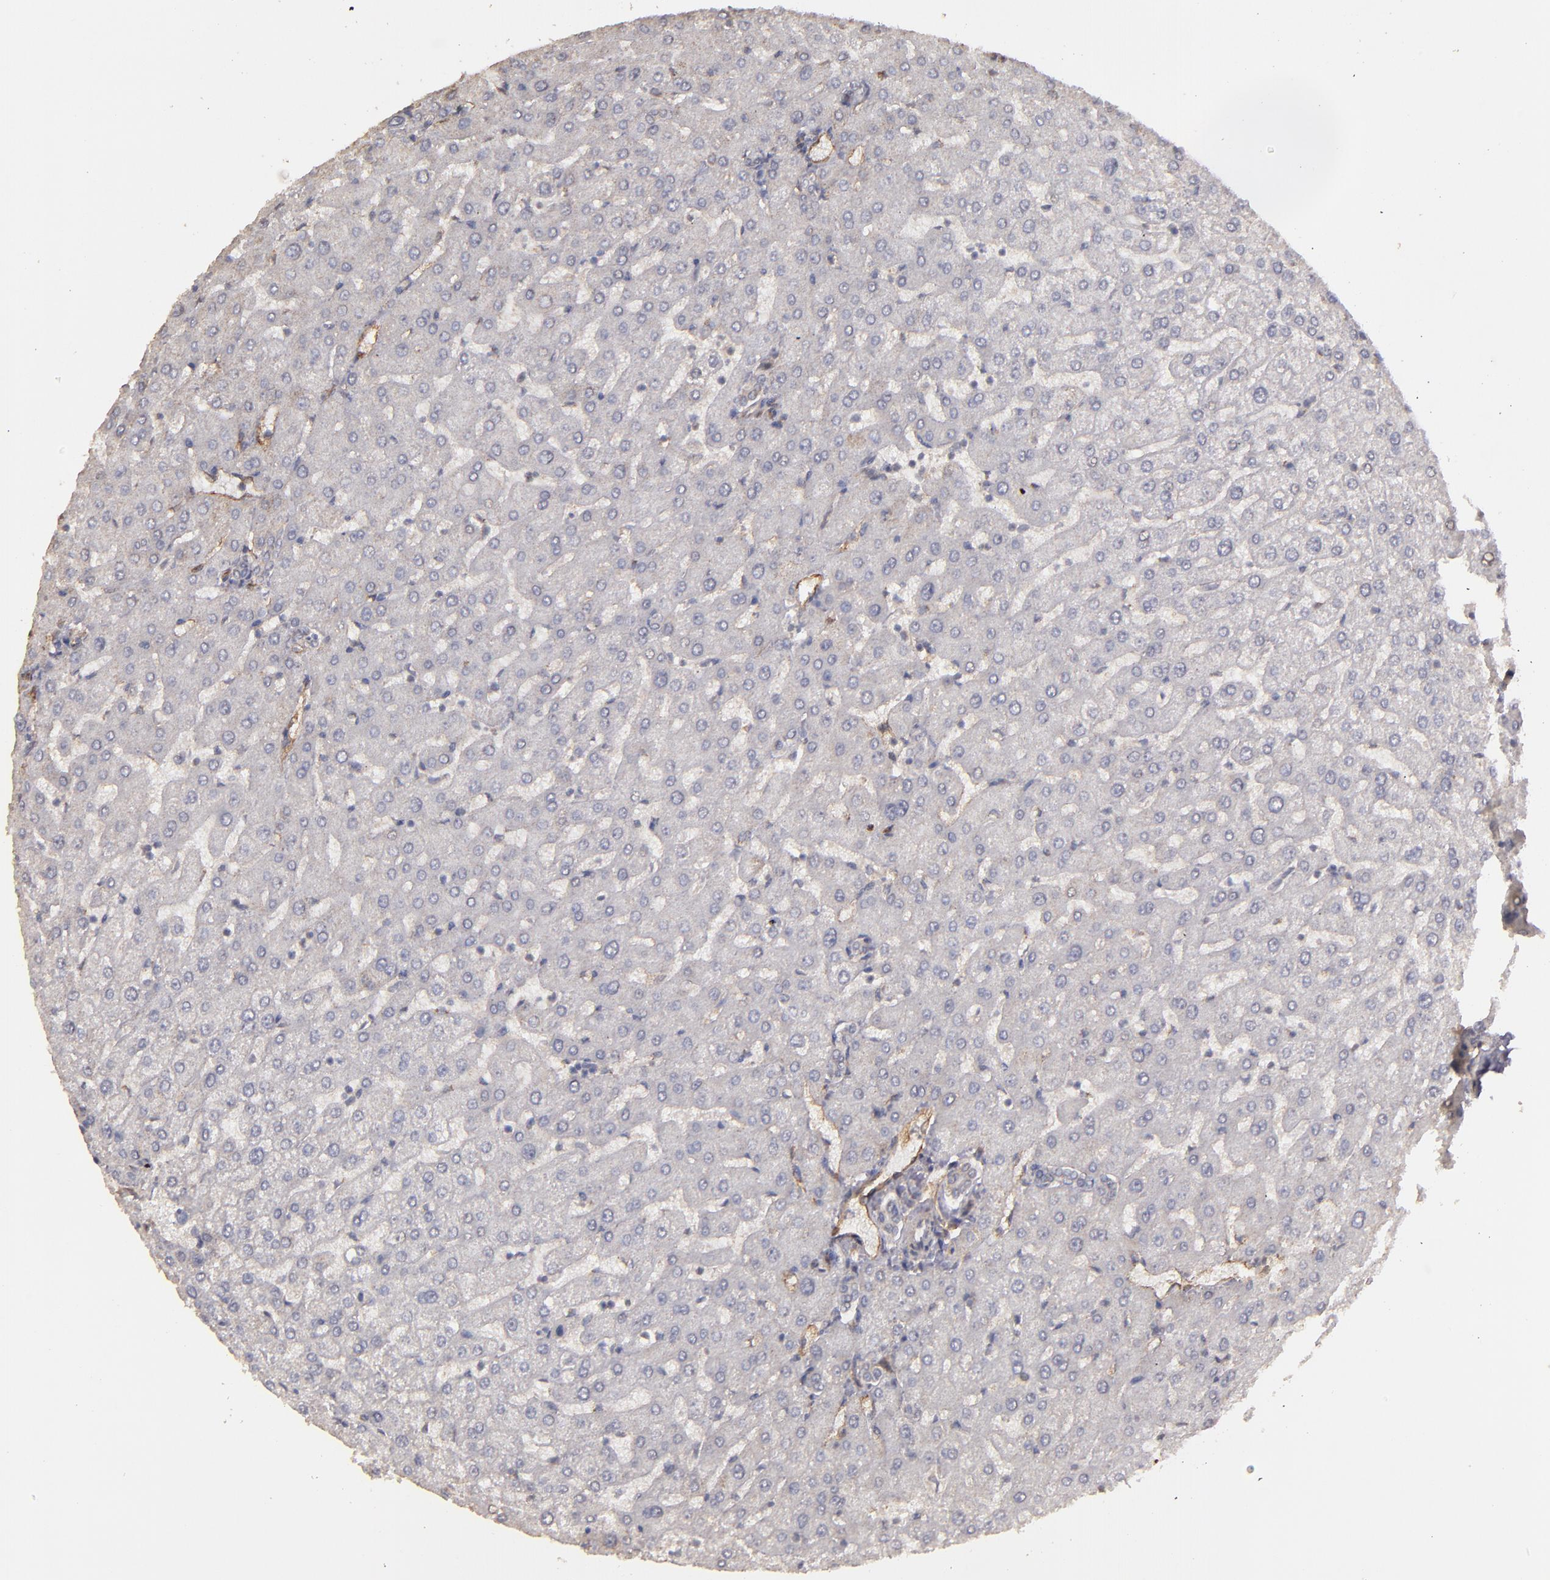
{"staining": {"intensity": "weak", "quantity": ">75%", "location": "cytoplasmic/membranous"}, "tissue": "liver", "cell_type": "Cholangiocytes", "image_type": "normal", "snomed": [{"axis": "morphology", "description": "Normal tissue, NOS"}, {"axis": "morphology", "description": "Fibrosis, NOS"}, {"axis": "topography", "description": "Liver"}], "caption": "Unremarkable liver displays weak cytoplasmic/membranous positivity in approximately >75% of cholangiocytes, visualized by immunohistochemistry.", "gene": "FAT1", "patient": {"sex": "female", "age": 29}}